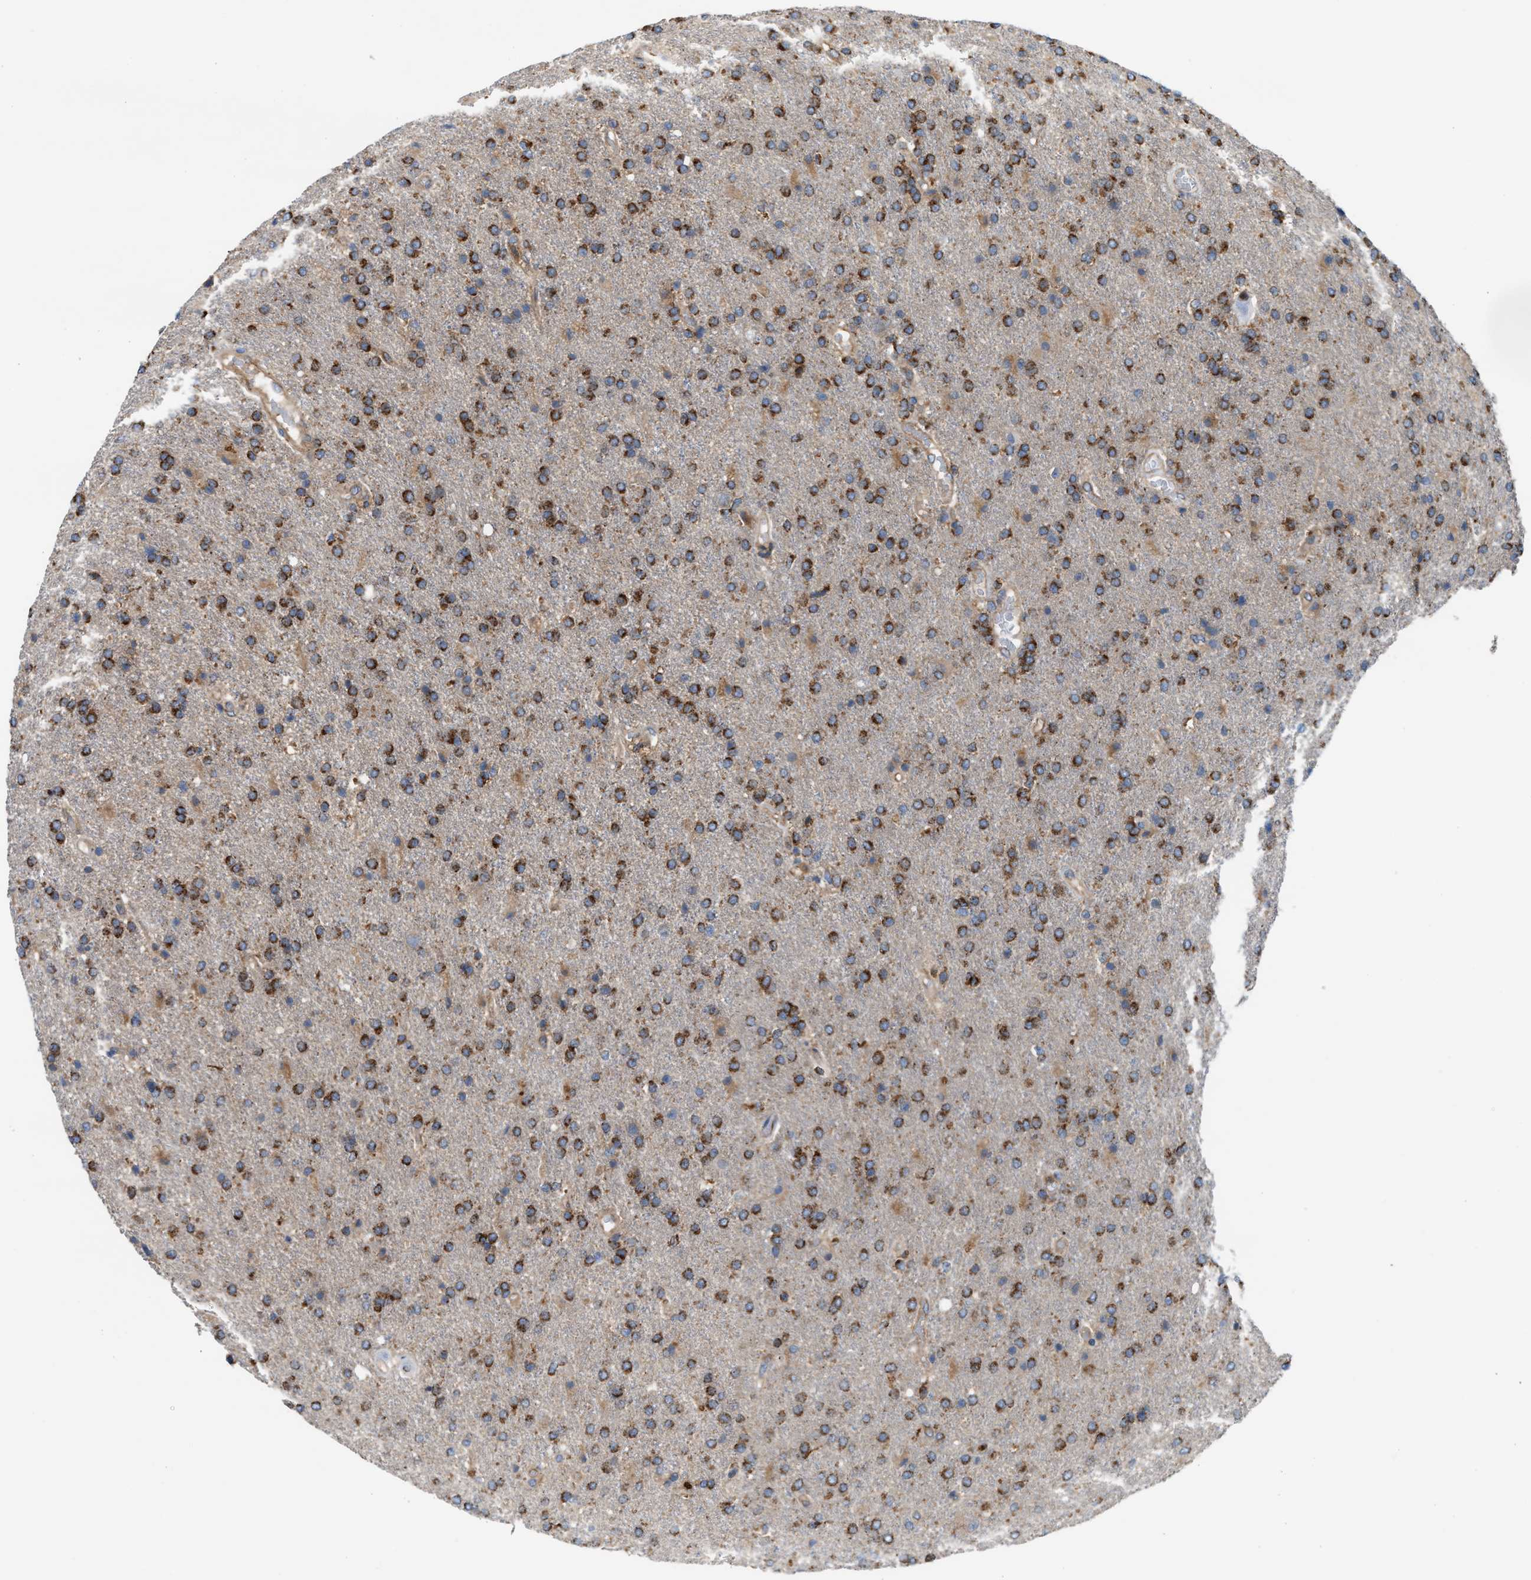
{"staining": {"intensity": "strong", "quantity": ">75%", "location": "cytoplasmic/membranous"}, "tissue": "glioma", "cell_type": "Tumor cells", "image_type": "cancer", "snomed": [{"axis": "morphology", "description": "Glioma, malignant, High grade"}, {"axis": "topography", "description": "Brain"}], "caption": "Immunohistochemical staining of glioma displays high levels of strong cytoplasmic/membranous protein staining in about >75% of tumor cells.", "gene": "TBC1D15", "patient": {"sex": "male", "age": 72}}